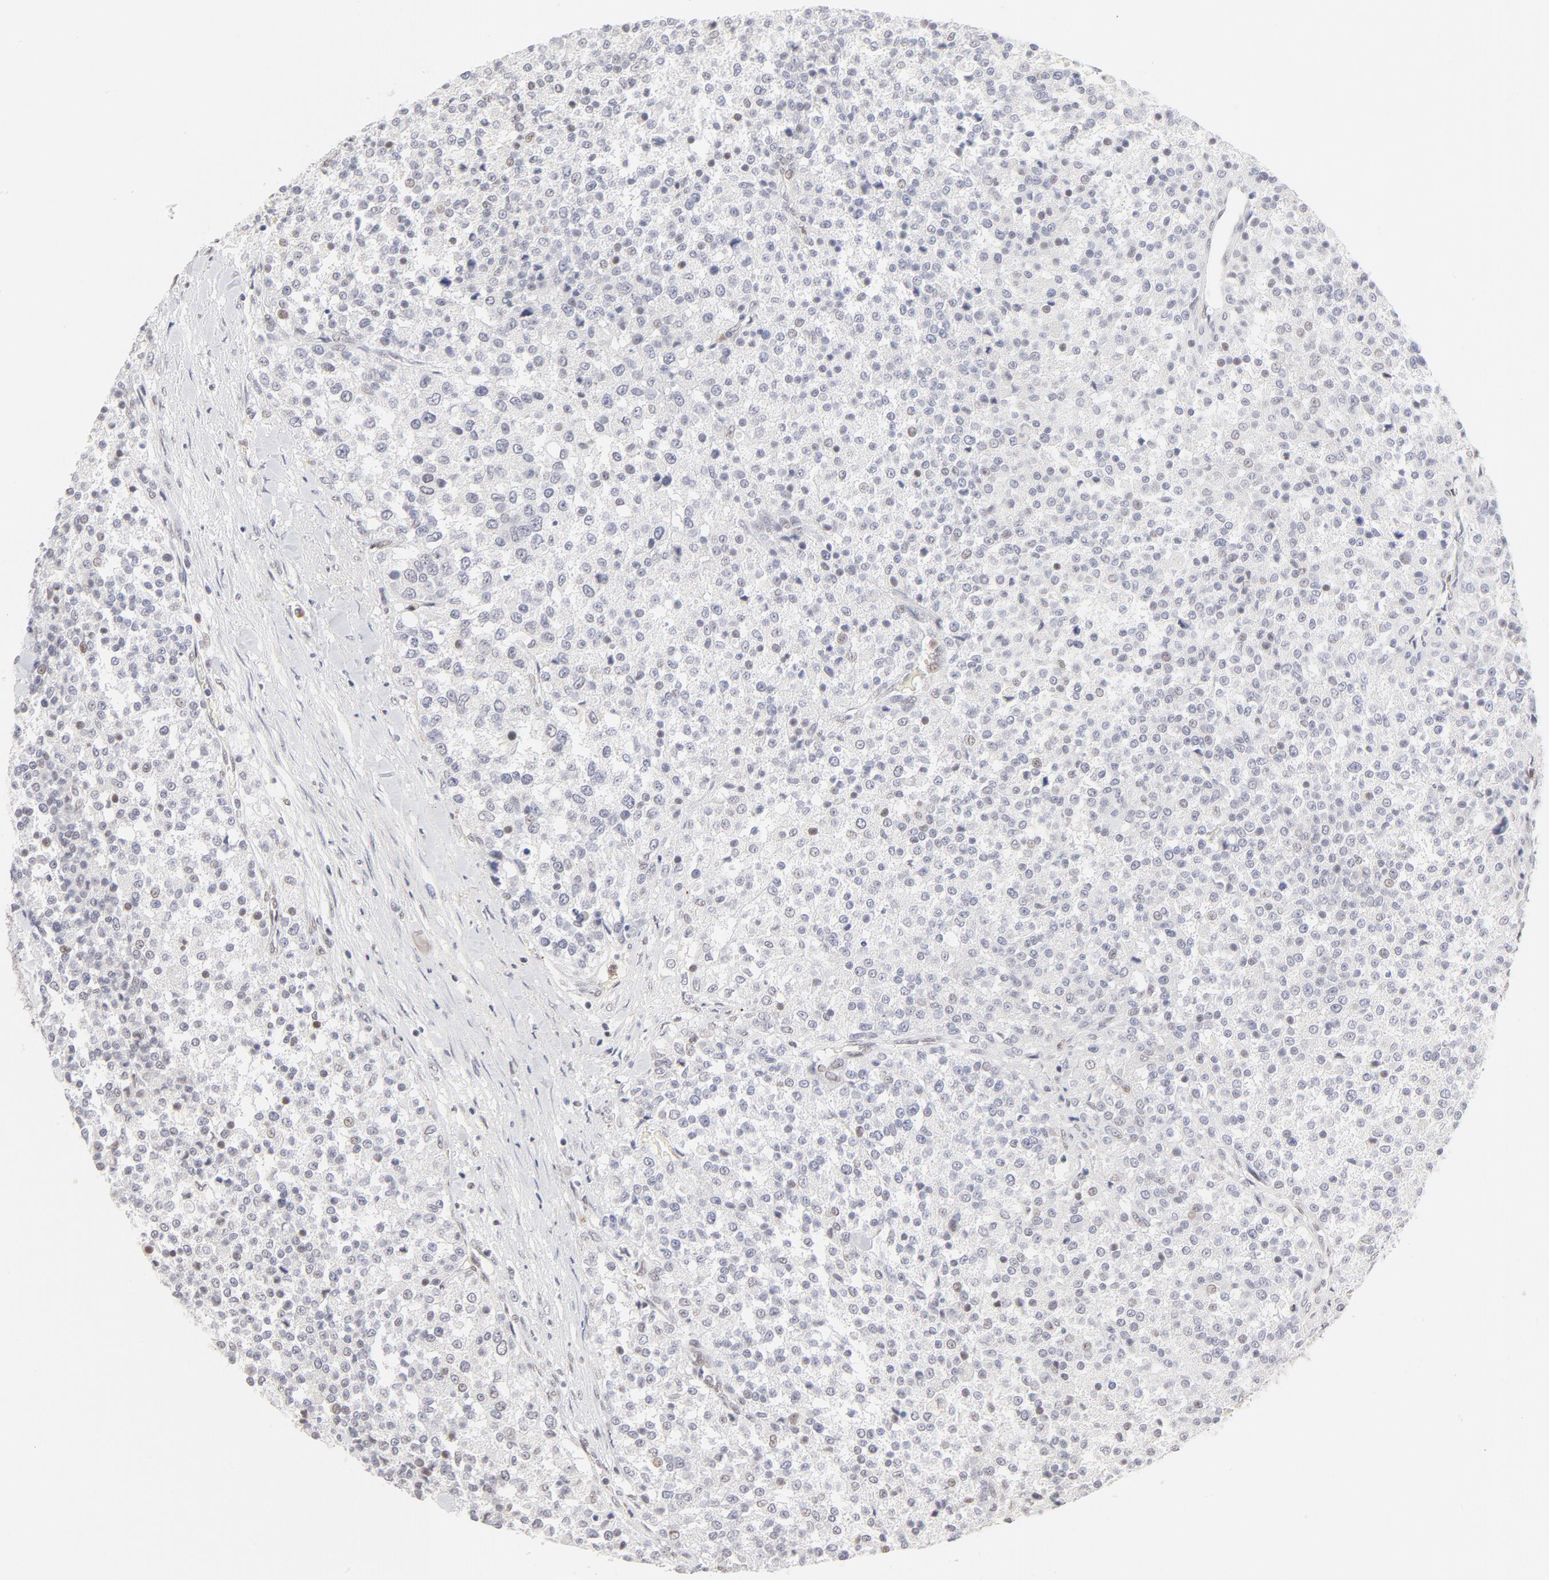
{"staining": {"intensity": "negative", "quantity": "none", "location": "none"}, "tissue": "testis cancer", "cell_type": "Tumor cells", "image_type": "cancer", "snomed": [{"axis": "morphology", "description": "Seminoma, NOS"}, {"axis": "topography", "description": "Testis"}], "caption": "IHC image of neoplastic tissue: testis cancer stained with DAB (3,3'-diaminobenzidine) shows no significant protein expression in tumor cells.", "gene": "PBX1", "patient": {"sex": "male", "age": 59}}